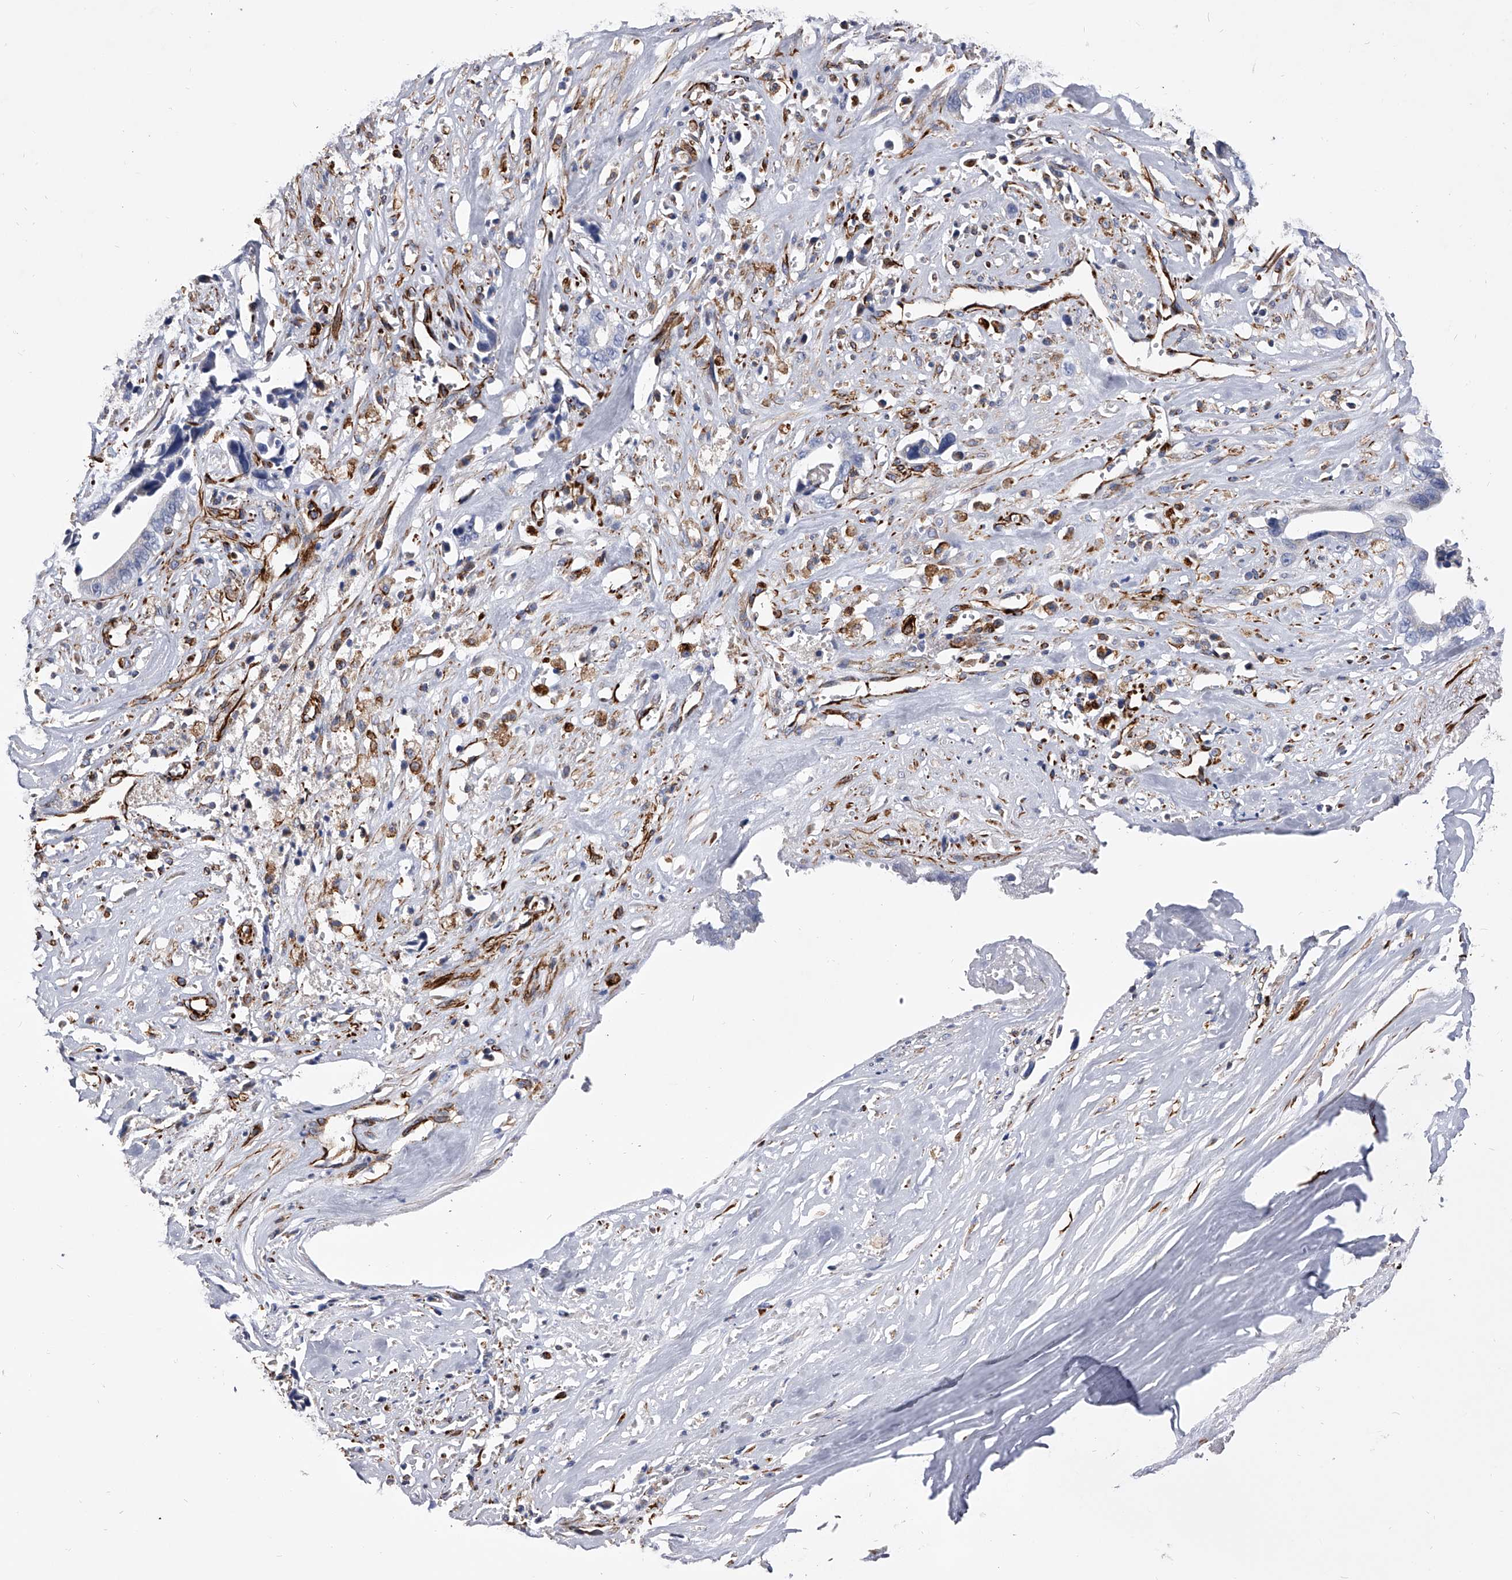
{"staining": {"intensity": "negative", "quantity": "none", "location": "none"}, "tissue": "liver cancer", "cell_type": "Tumor cells", "image_type": "cancer", "snomed": [{"axis": "morphology", "description": "Cholangiocarcinoma"}, {"axis": "topography", "description": "Liver"}], "caption": "Photomicrograph shows no significant protein expression in tumor cells of liver cancer (cholangiocarcinoma).", "gene": "EFCAB7", "patient": {"sex": "female", "age": 79}}